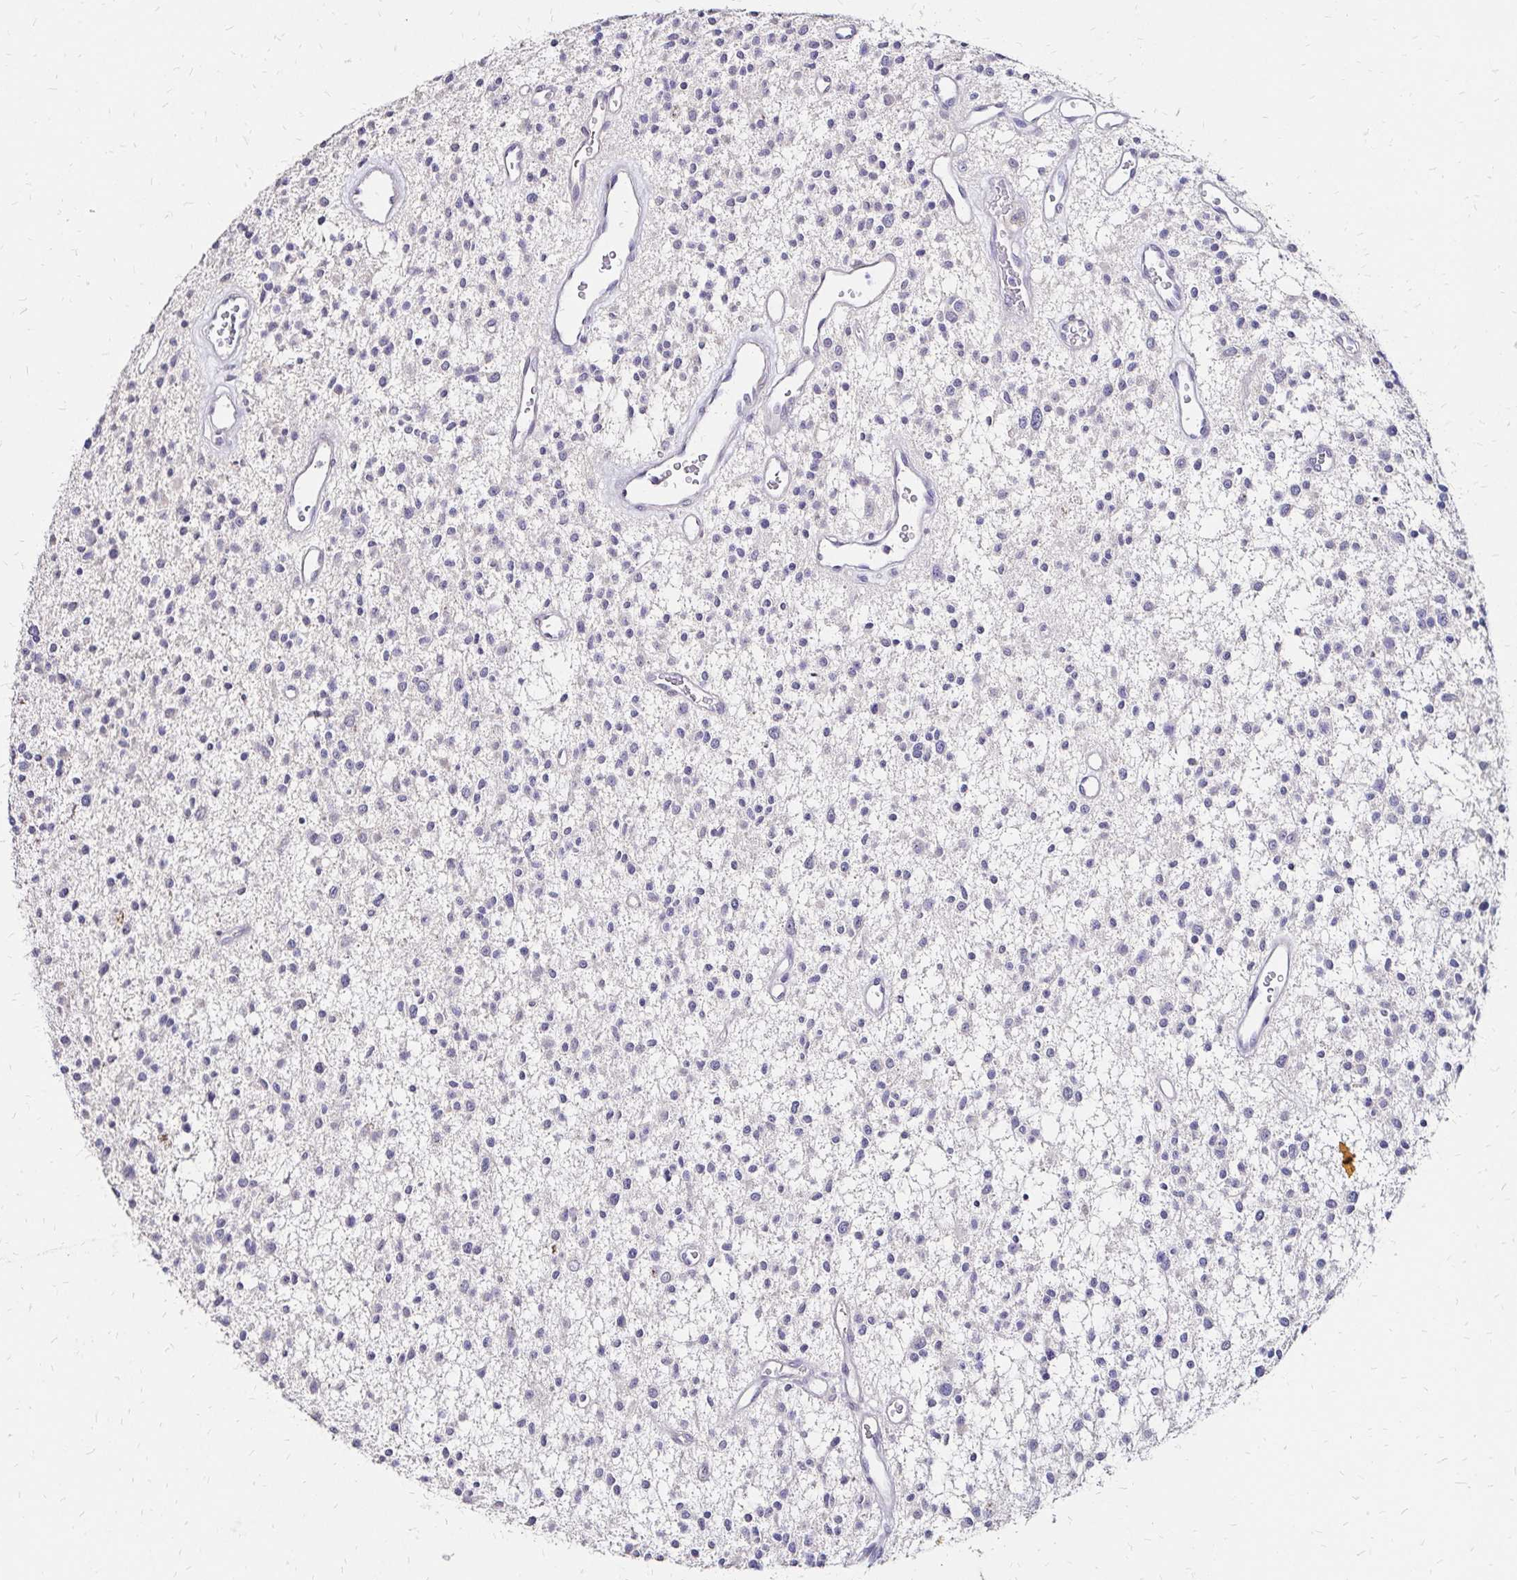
{"staining": {"intensity": "negative", "quantity": "none", "location": "none"}, "tissue": "glioma", "cell_type": "Tumor cells", "image_type": "cancer", "snomed": [{"axis": "morphology", "description": "Glioma, malignant, Low grade"}, {"axis": "topography", "description": "Brain"}], "caption": "This is an immunohistochemistry micrograph of malignant glioma (low-grade). There is no staining in tumor cells.", "gene": "PRIMA1", "patient": {"sex": "male", "age": 43}}